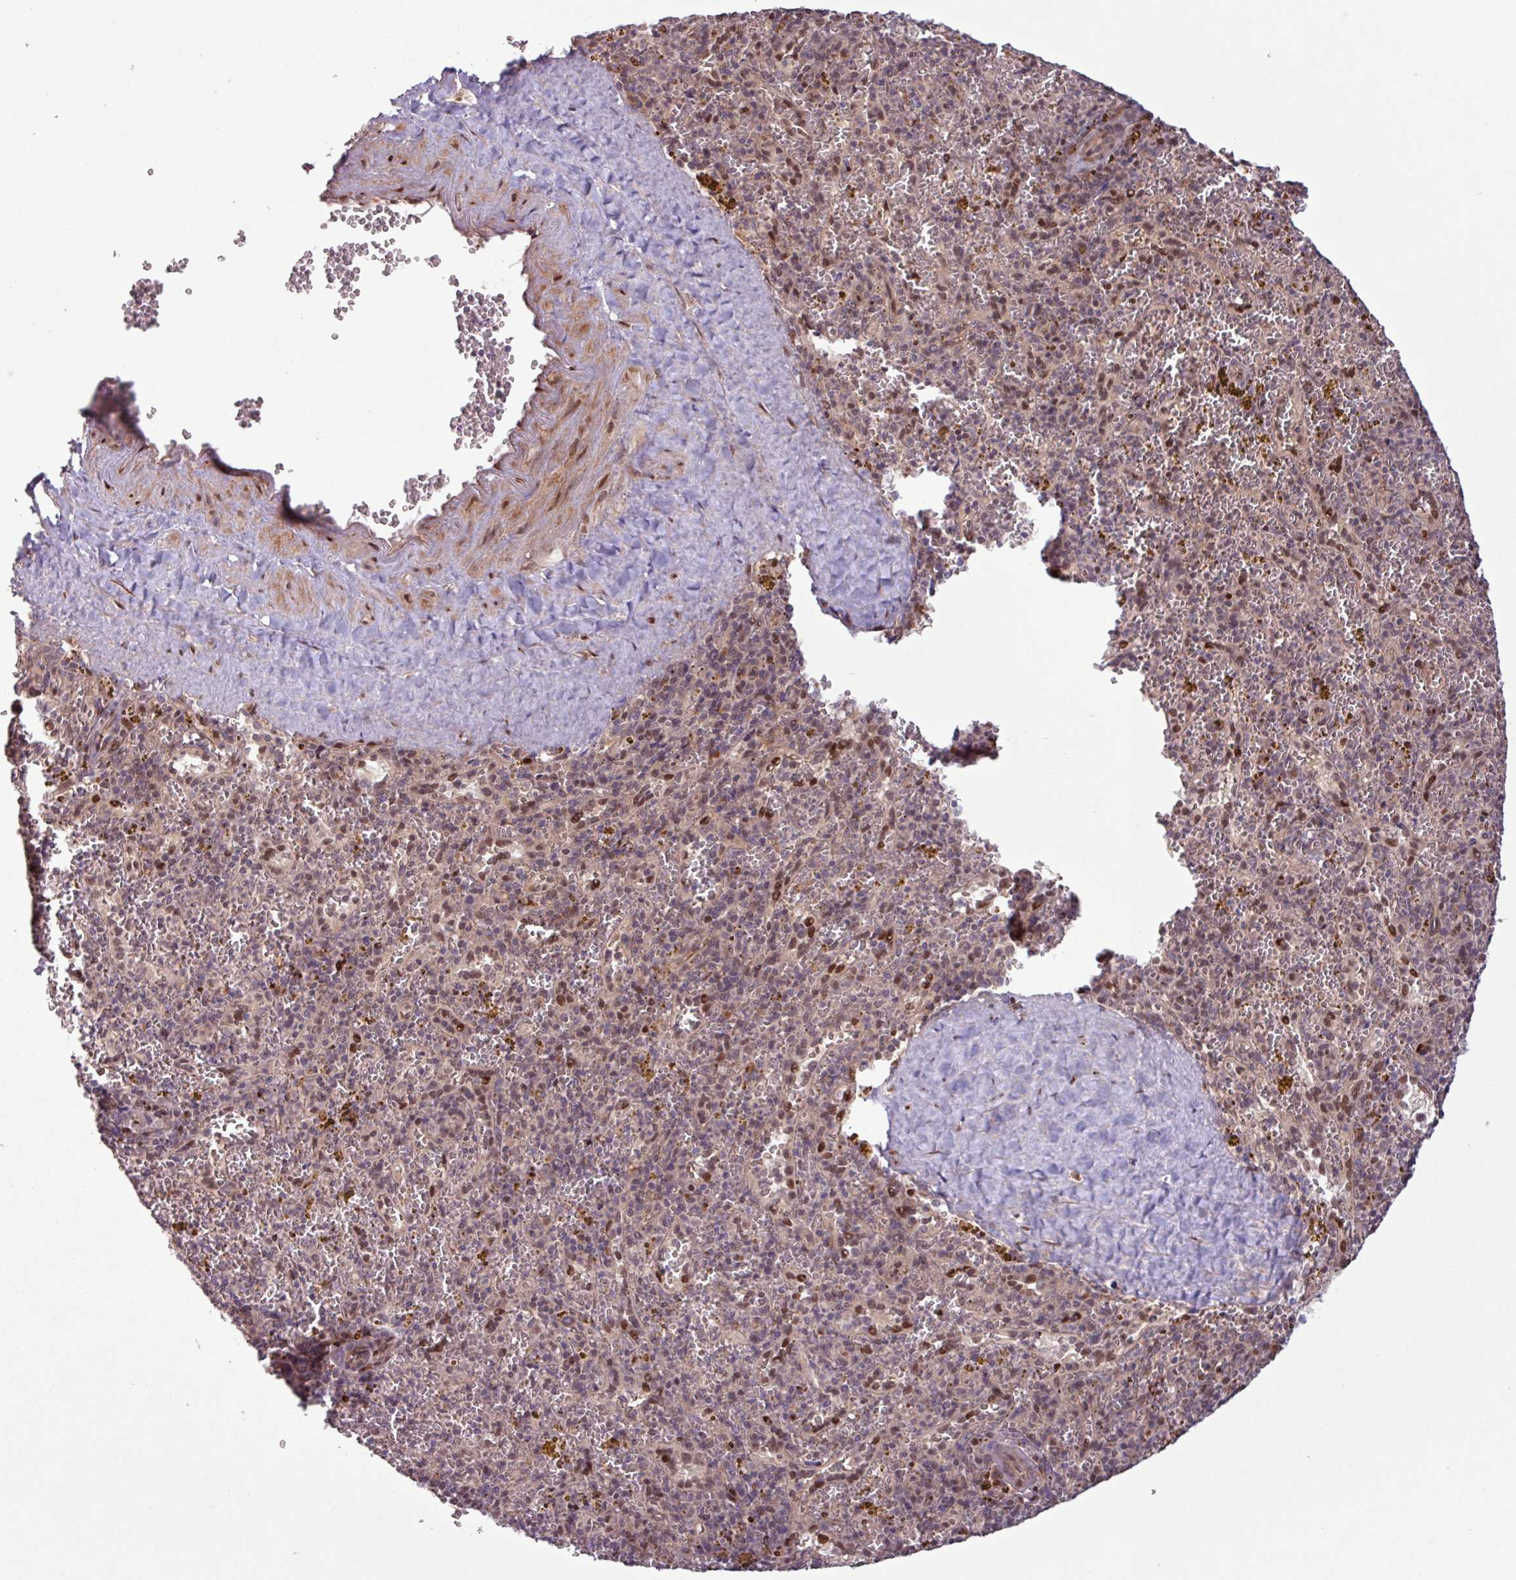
{"staining": {"intensity": "weak", "quantity": "<25%", "location": "nuclear"}, "tissue": "spleen", "cell_type": "Cells in red pulp", "image_type": "normal", "snomed": [{"axis": "morphology", "description": "Normal tissue, NOS"}, {"axis": "topography", "description": "Spleen"}], "caption": "Spleen stained for a protein using IHC displays no expression cells in red pulp.", "gene": "PDPR", "patient": {"sex": "male", "age": 57}}